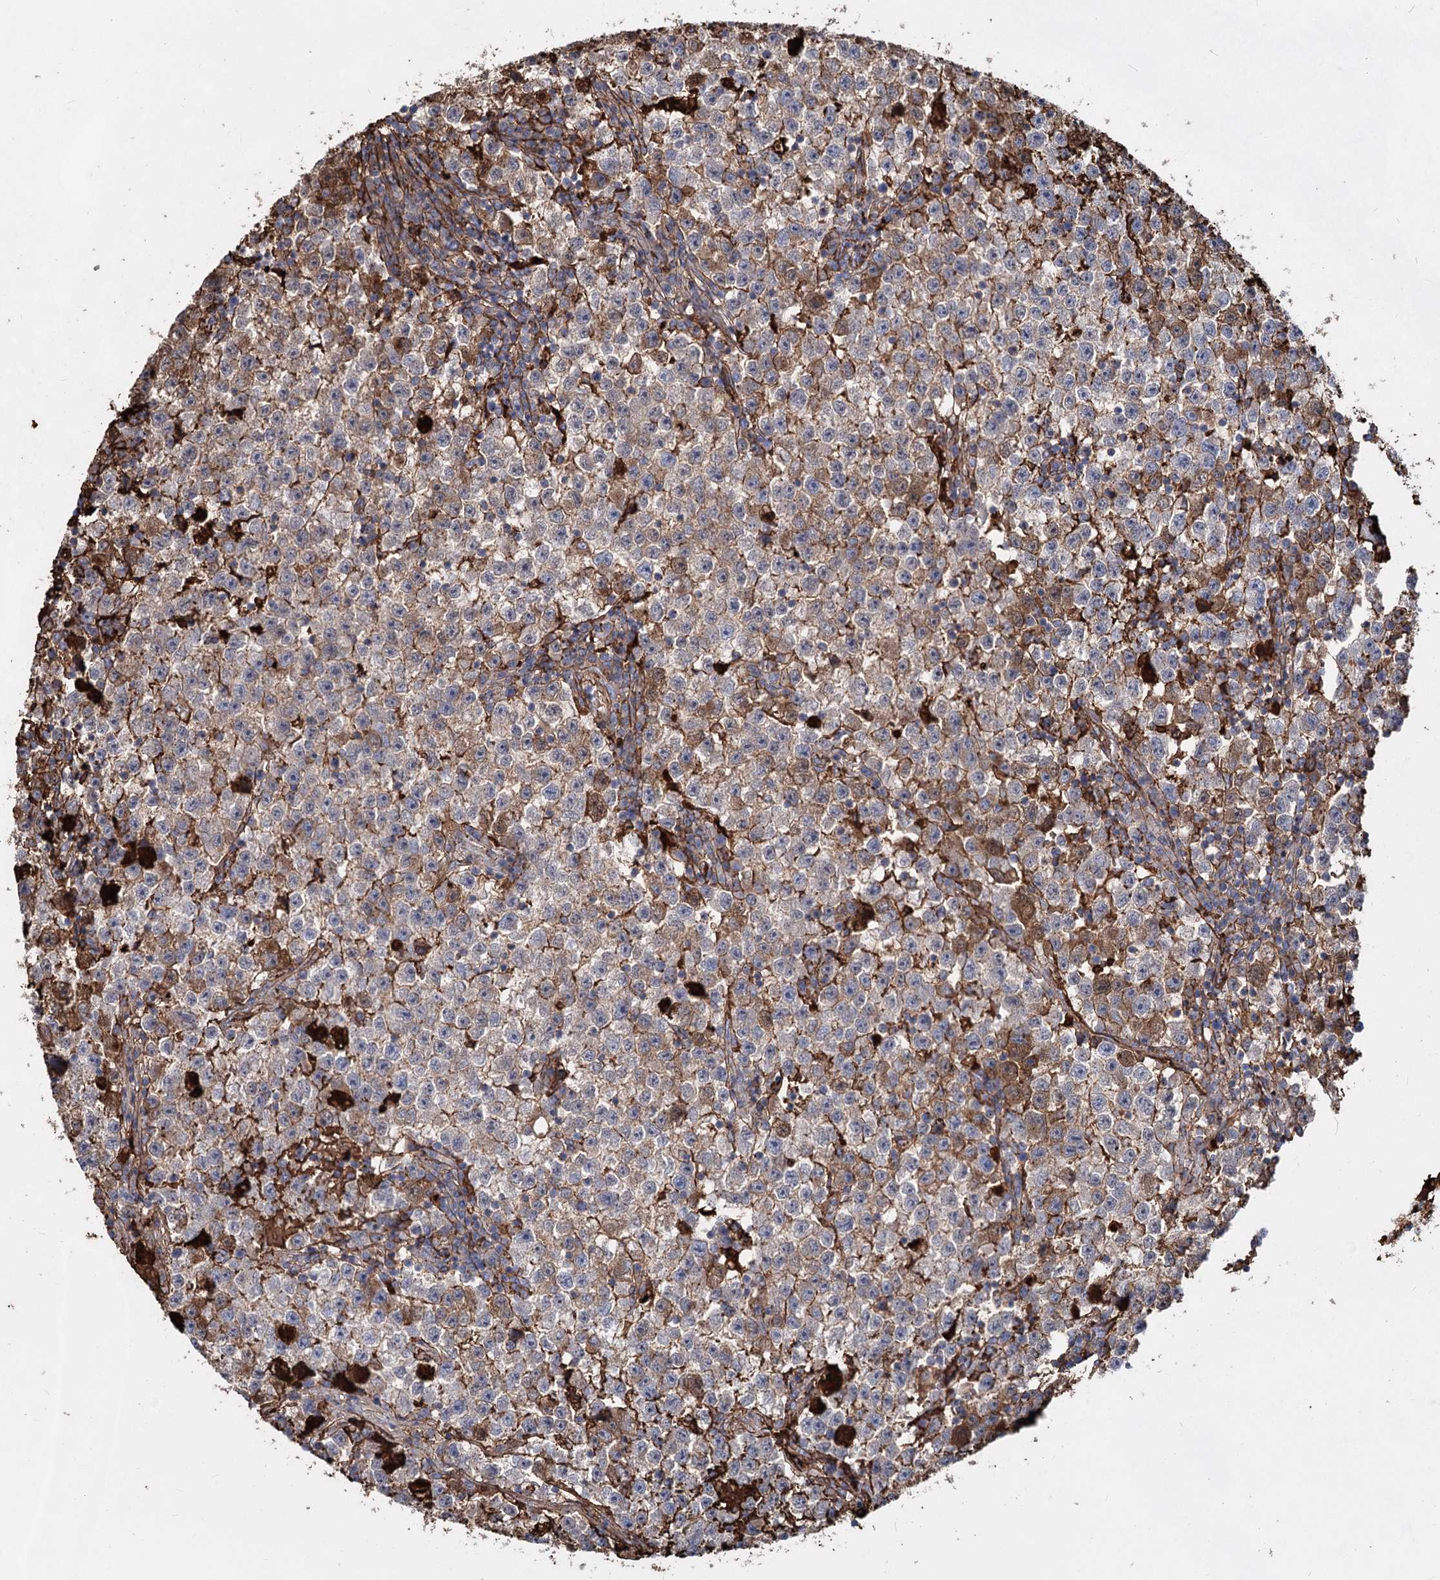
{"staining": {"intensity": "weak", "quantity": "25%-75%", "location": "cytoplasmic/membranous"}, "tissue": "testis cancer", "cell_type": "Tumor cells", "image_type": "cancer", "snomed": [{"axis": "morphology", "description": "Seminoma, NOS"}, {"axis": "topography", "description": "Testis"}], "caption": "Tumor cells reveal weak cytoplasmic/membranous positivity in about 25%-75% of cells in seminoma (testis). (brown staining indicates protein expression, while blue staining denotes nuclei).", "gene": "TASOR2", "patient": {"sex": "male", "age": 22}}